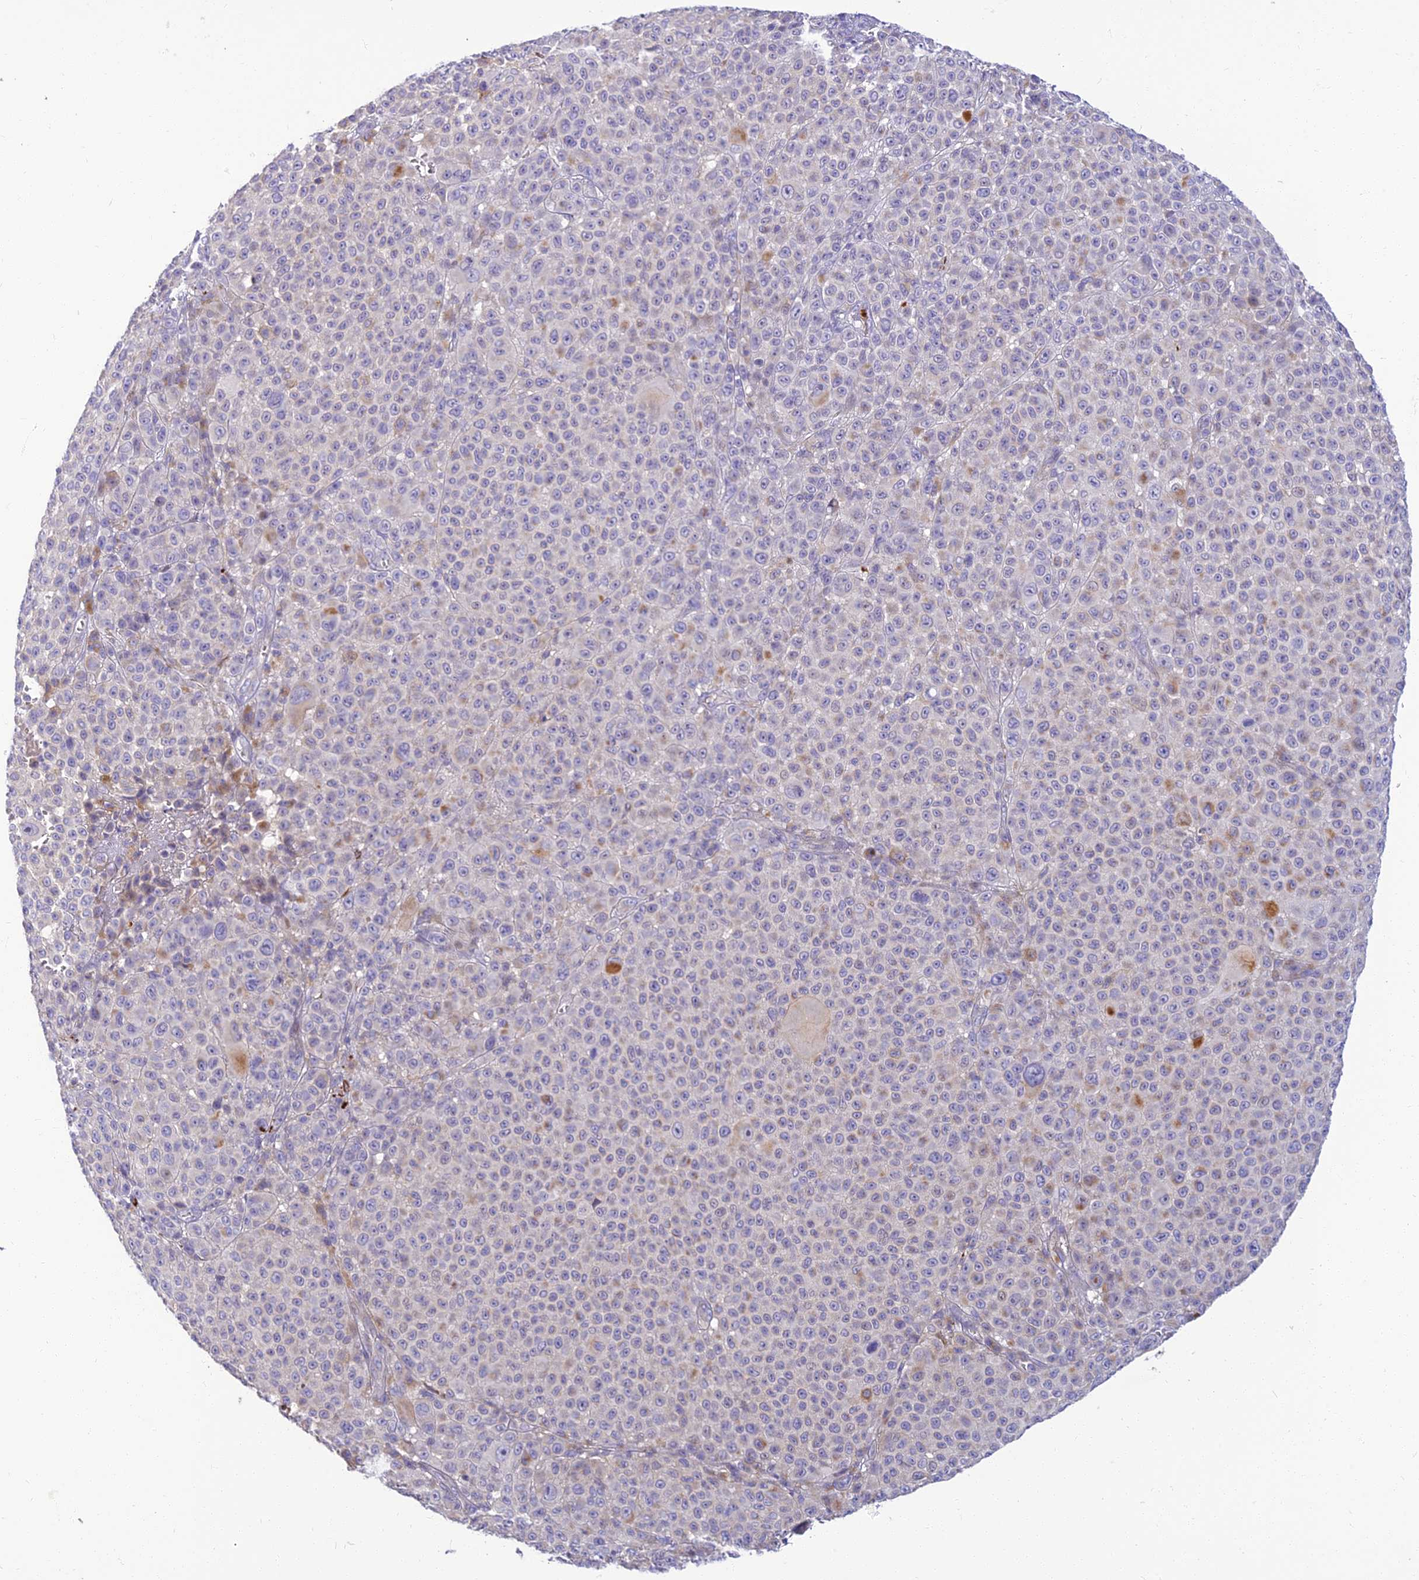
{"staining": {"intensity": "negative", "quantity": "none", "location": "none"}, "tissue": "melanoma", "cell_type": "Tumor cells", "image_type": "cancer", "snomed": [{"axis": "morphology", "description": "Malignant melanoma, NOS"}, {"axis": "topography", "description": "Skin"}], "caption": "The micrograph reveals no staining of tumor cells in melanoma.", "gene": "CLIP4", "patient": {"sex": "female", "age": 94}}